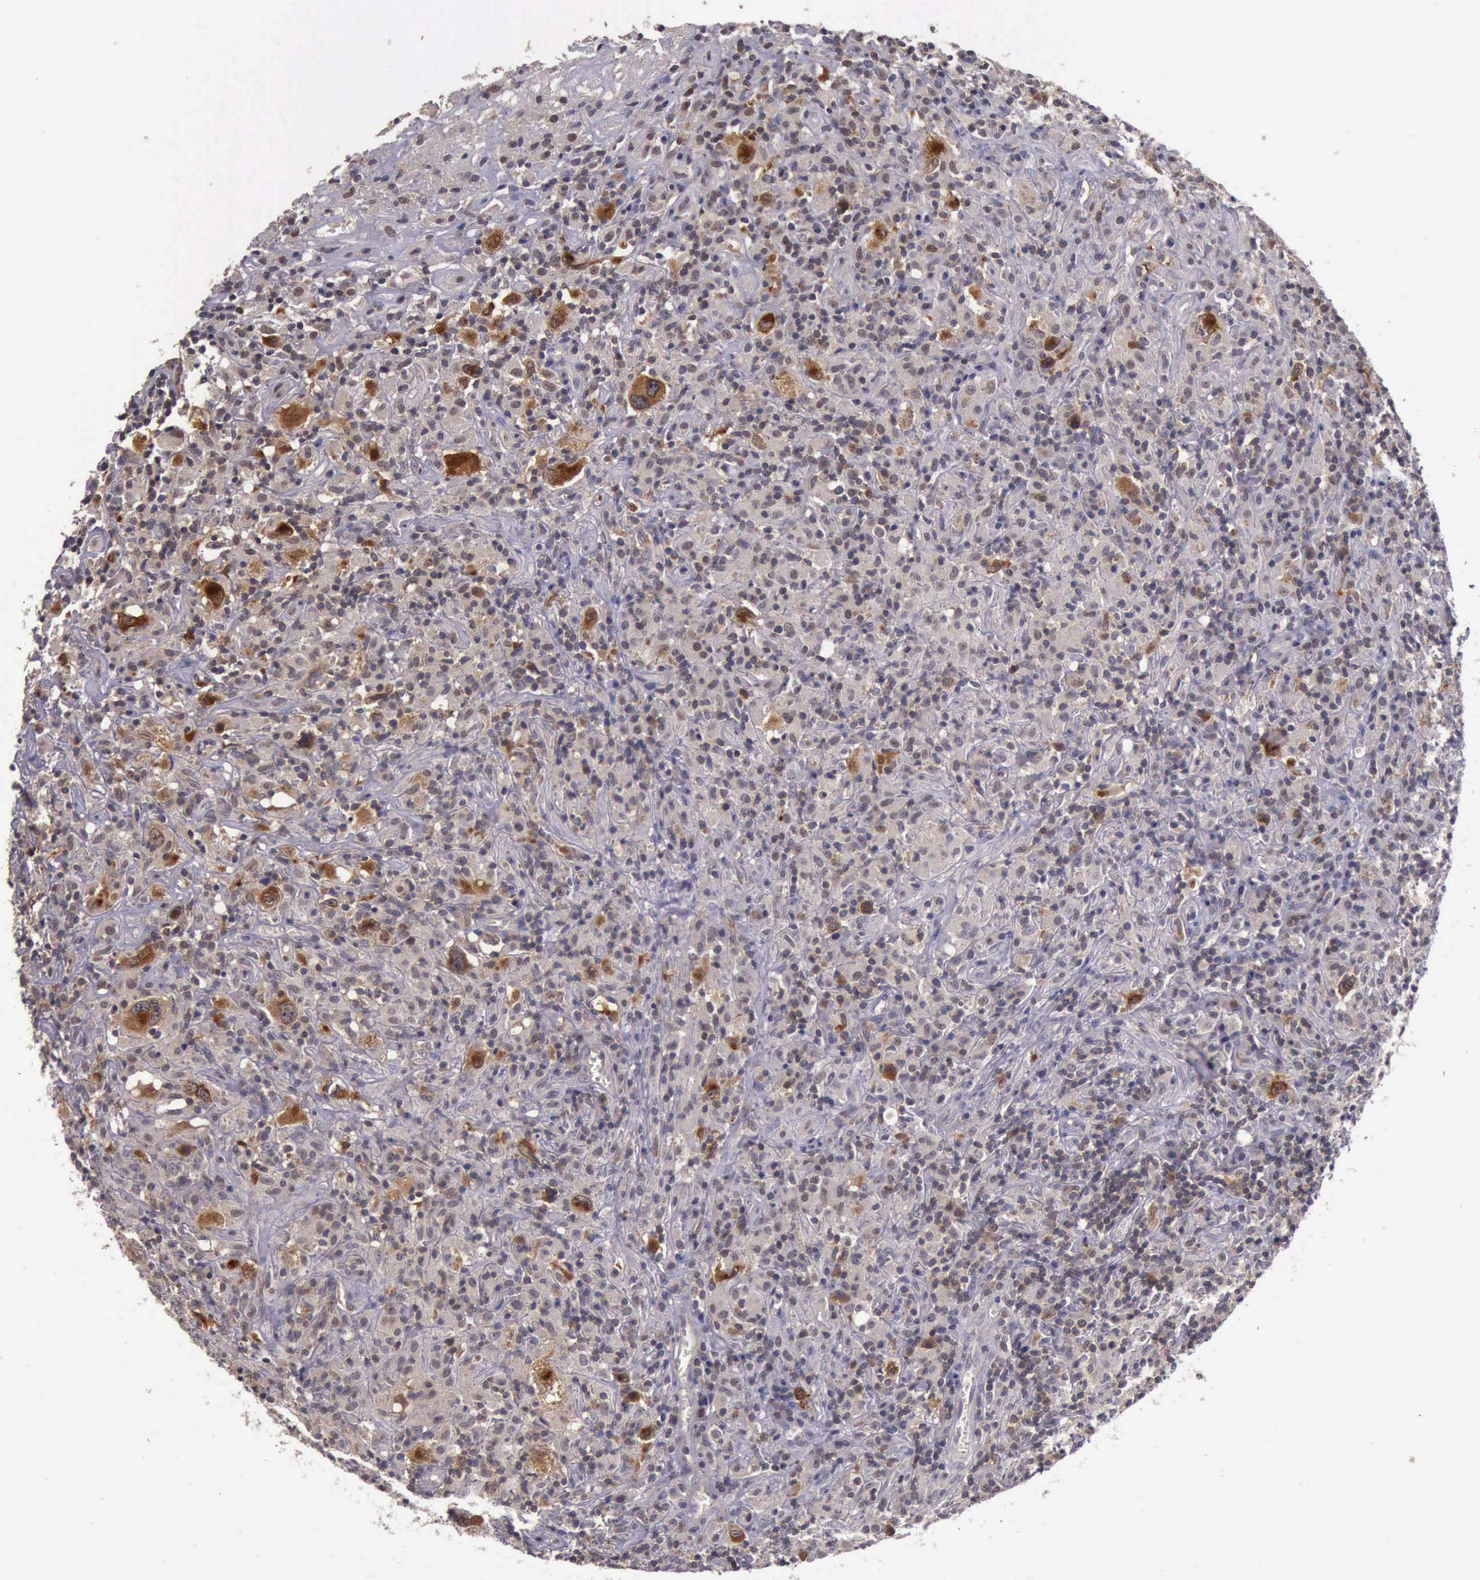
{"staining": {"intensity": "moderate", "quantity": "<25%", "location": "cytoplasmic/membranous"}, "tissue": "lymphoma", "cell_type": "Tumor cells", "image_type": "cancer", "snomed": [{"axis": "morphology", "description": "Hodgkin's disease, NOS"}, {"axis": "topography", "description": "Lymph node"}], "caption": "This is an image of IHC staining of Hodgkin's disease, which shows moderate expression in the cytoplasmic/membranous of tumor cells.", "gene": "RAB39B", "patient": {"sex": "male", "age": 46}}